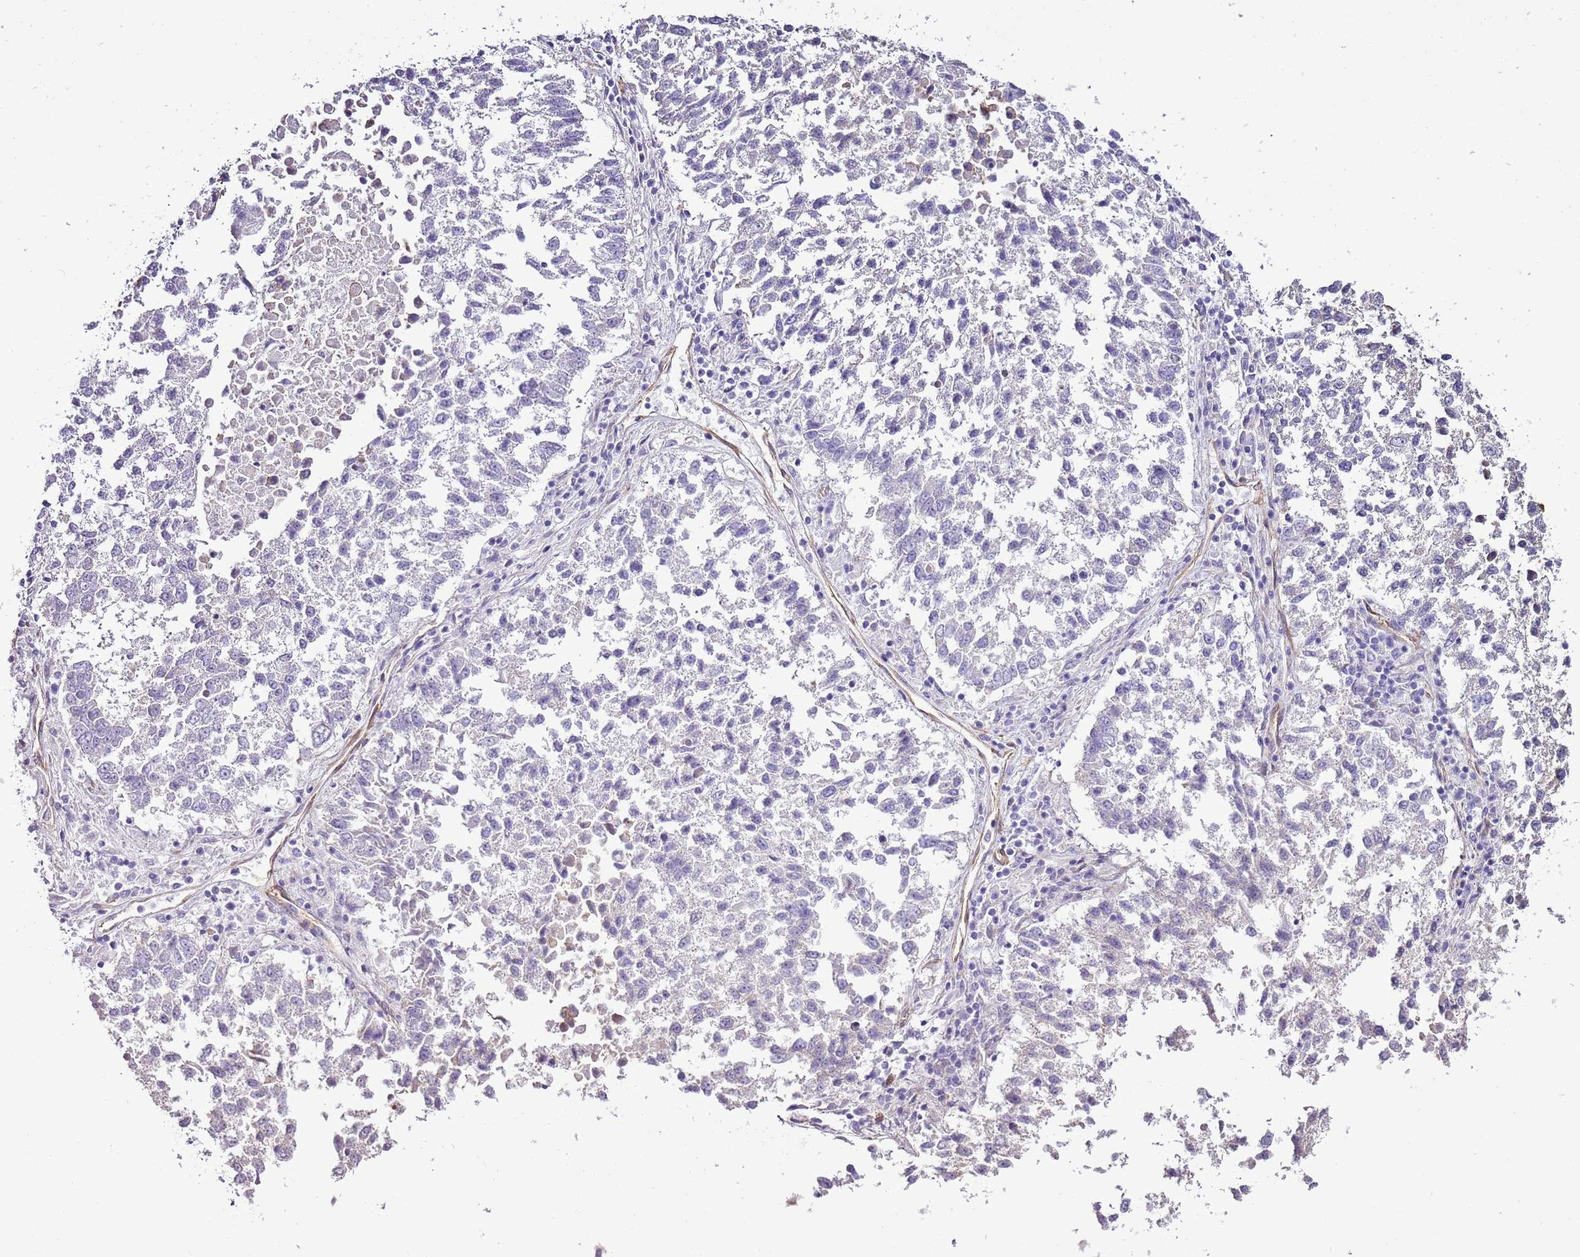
{"staining": {"intensity": "negative", "quantity": "none", "location": "none"}, "tissue": "lung cancer", "cell_type": "Tumor cells", "image_type": "cancer", "snomed": [{"axis": "morphology", "description": "Squamous cell carcinoma, NOS"}, {"axis": "topography", "description": "Lung"}], "caption": "DAB (3,3'-diaminobenzidine) immunohistochemical staining of human lung squamous cell carcinoma demonstrates no significant staining in tumor cells.", "gene": "CTDSPL", "patient": {"sex": "male", "age": 73}}